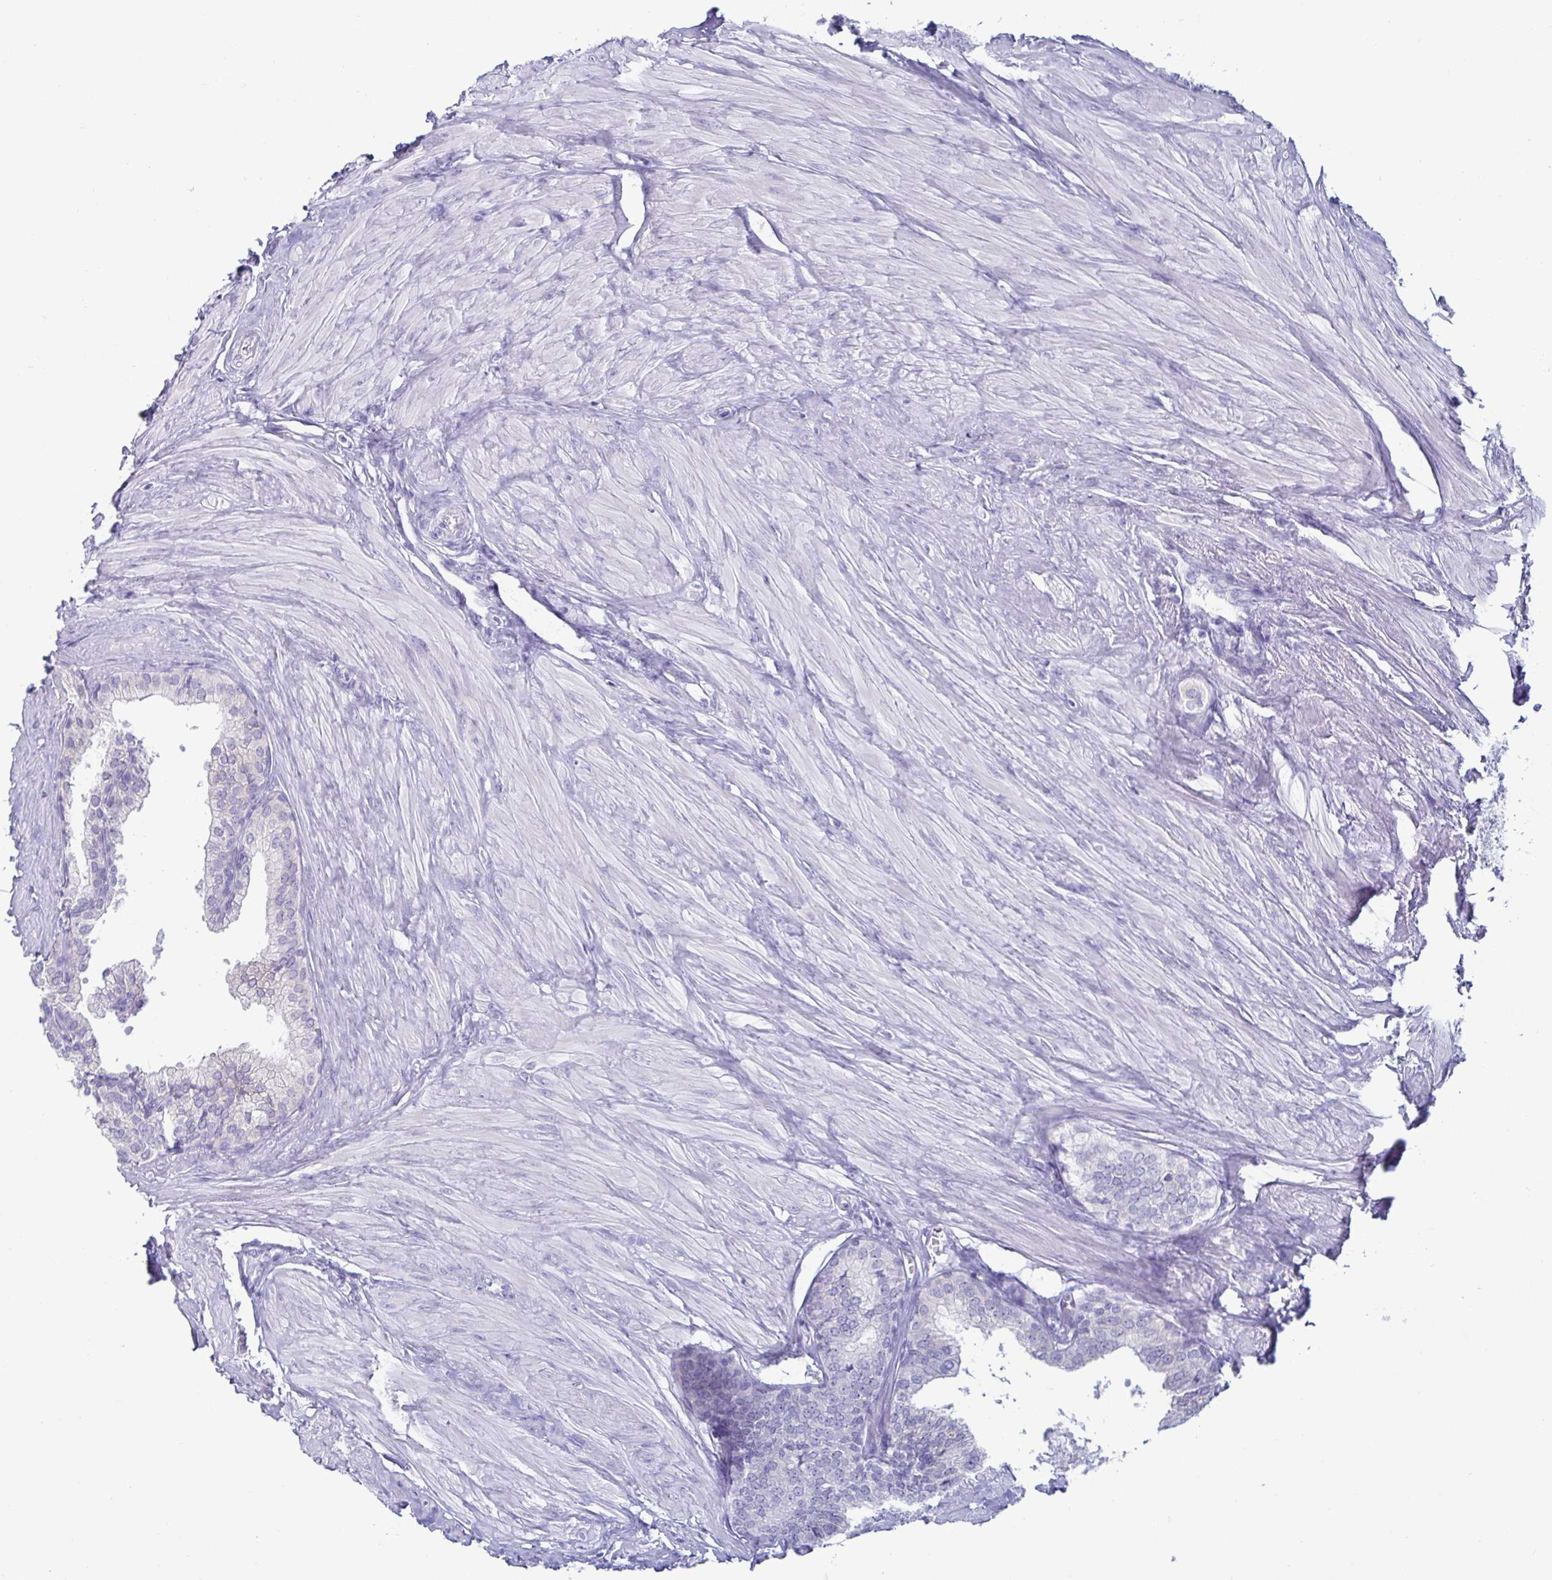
{"staining": {"intensity": "negative", "quantity": "none", "location": "none"}, "tissue": "prostate", "cell_type": "Glandular cells", "image_type": "normal", "snomed": [{"axis": "morphology", "description": "Normal tissue, NOS"}, {"axis": "topography", "description": "Prostate"}, {"axis": "topography", "description": "Peripheral nerve tissue"}], "caption": "This image is of normal prostate stained with immunohistochemistry (IHC) to label a protein in brown with the nuclei are counter-stained blue. There is no positivity in glandular cells.", "gene": "TFPI2", "patient": {"sex": "male", "age": 55}}